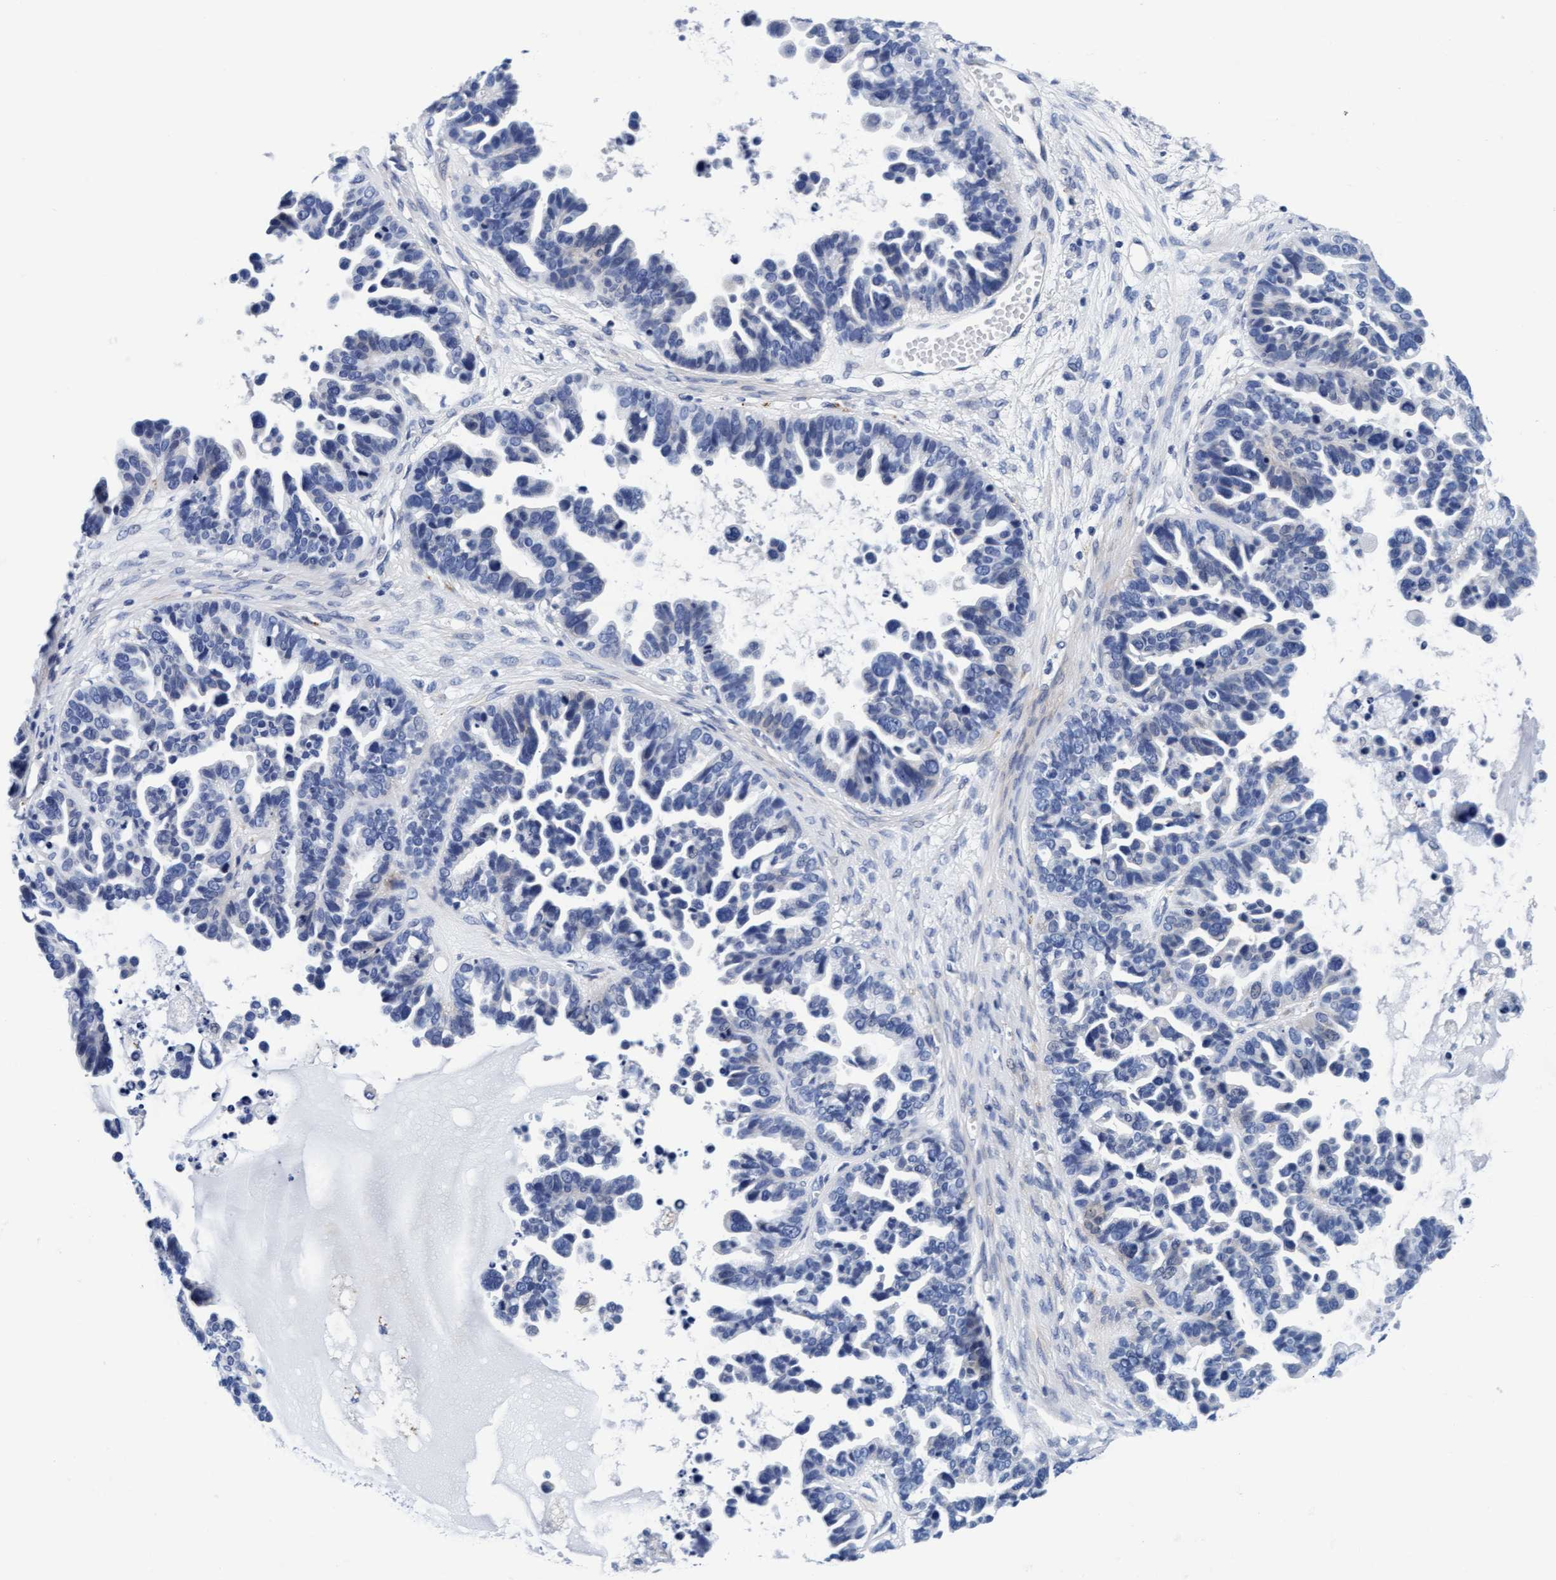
{"staining": {"intensity": "negative", "quantity": "none", "location": "none"}, "tissue": "ovarian cancer", "cell_type": "Tumor cells", "image_type": "cancer", "snomed": [{"axis": "morphology", "description": "Cystadenocarcinoma, serous, NOS"}, {"axis": "topography", "description": "Ovary"}], "caption": "Human ovarian cancer (serous cystadenocarcinoma) stained for a protein using immunohistochemistry displays no positivity in tumor cells.", "gene": "ARSG", "patient": {"sex": "female", "age": 56}}